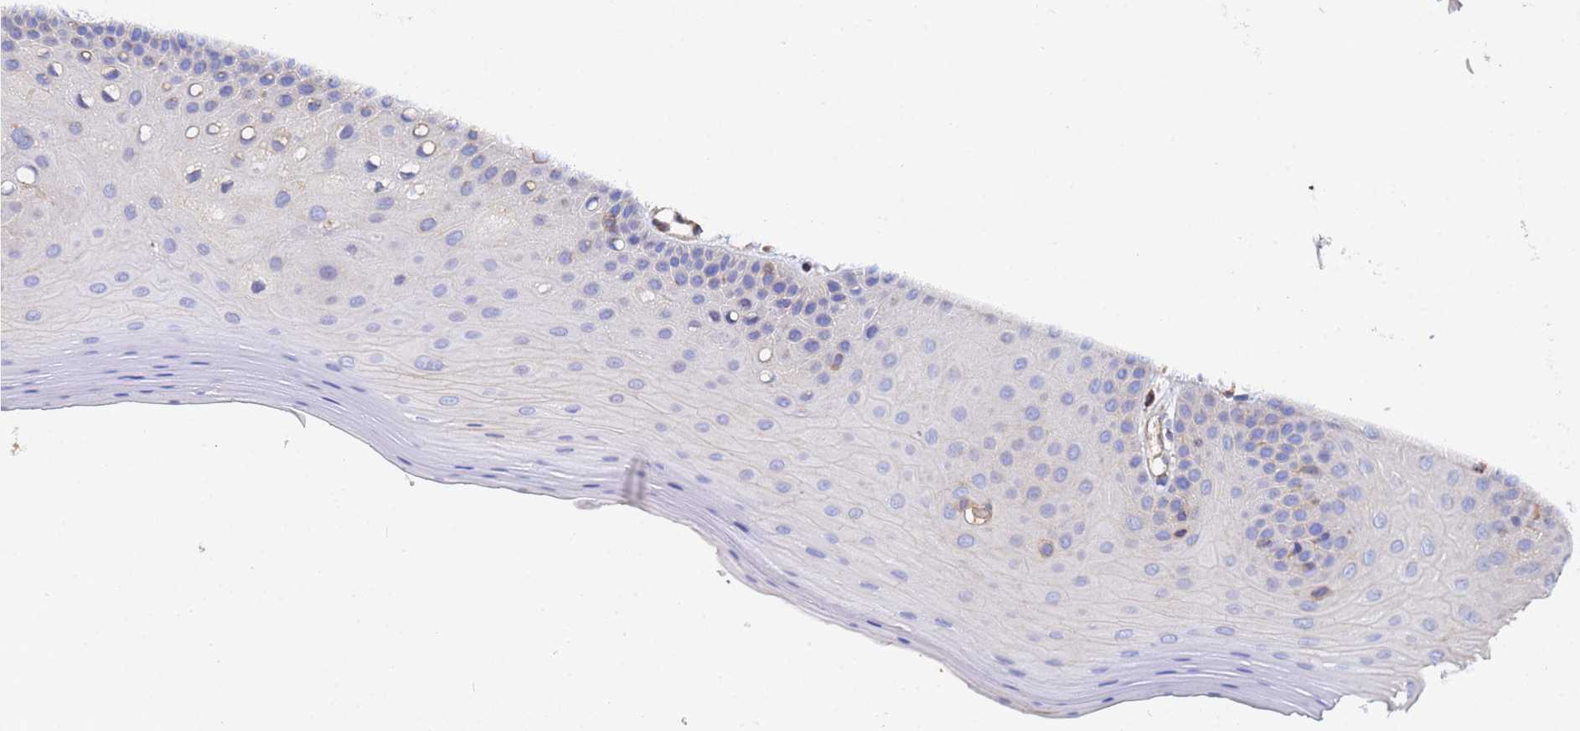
{"staining": {"intensity": "negative", "quantity": "none", "location": "none"}, "tissue": "oral mucosa", "cell_type": "Squamous epithelial cells", "image_type": "normal", "snomed": [{"axis": "morphology", "description": "Normal tissue, NOS"}, {"axis": "topography", "description": "Oral tissue"}], "caption": "Squamous epithelial cells show no significant protein staining in normal oral mucosa. (DAB (3,3'-diaminobenzidine) immunohistochemistry (IHC) visualized using brightfield microscopy, high magnification).", "gene": "MYL12A", "patient": {"sex": "female", "age": 67}}